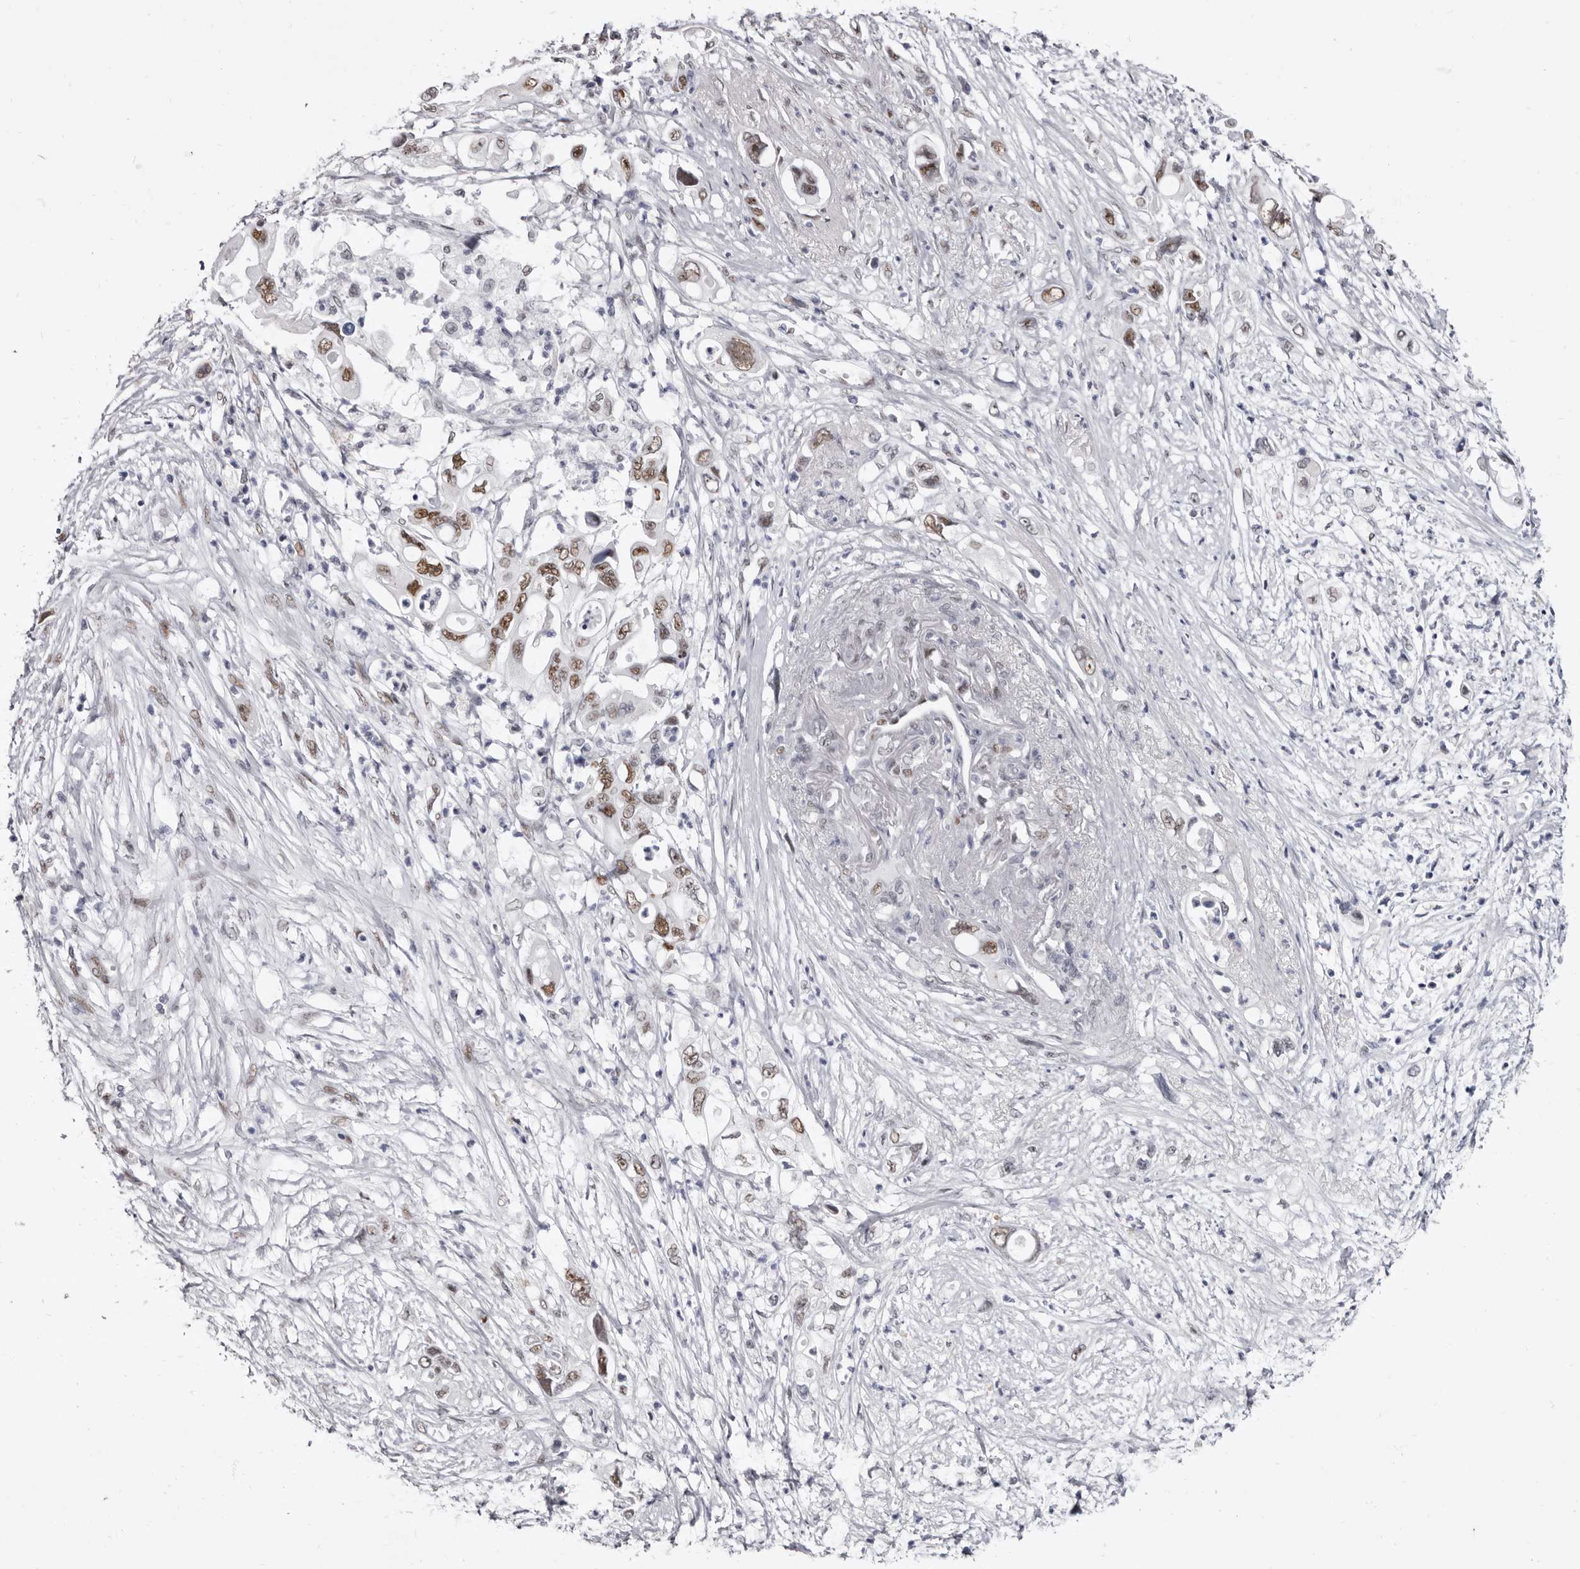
{"staining": {"intensity": "moderate", "quantity": ">75%", "location": "nuclear"}, "tissue": "pancreatic cancer", "cell_type": "Tumor cells", "image_type": "cancer", "snomed": [{"axis": "morphology", "description": "Adenocarcinoma, NOS"}, {"axis": "topography", "description": "Pancreas"}], "caption": "About >75% of tumor cells in adenocarcinoma (pancreatic) show moderate nuclear protein staining as visualized by brown immunohistochemical staining.", "gene": "ZNF326", "patient": {"sex": "male", "age": 66}}